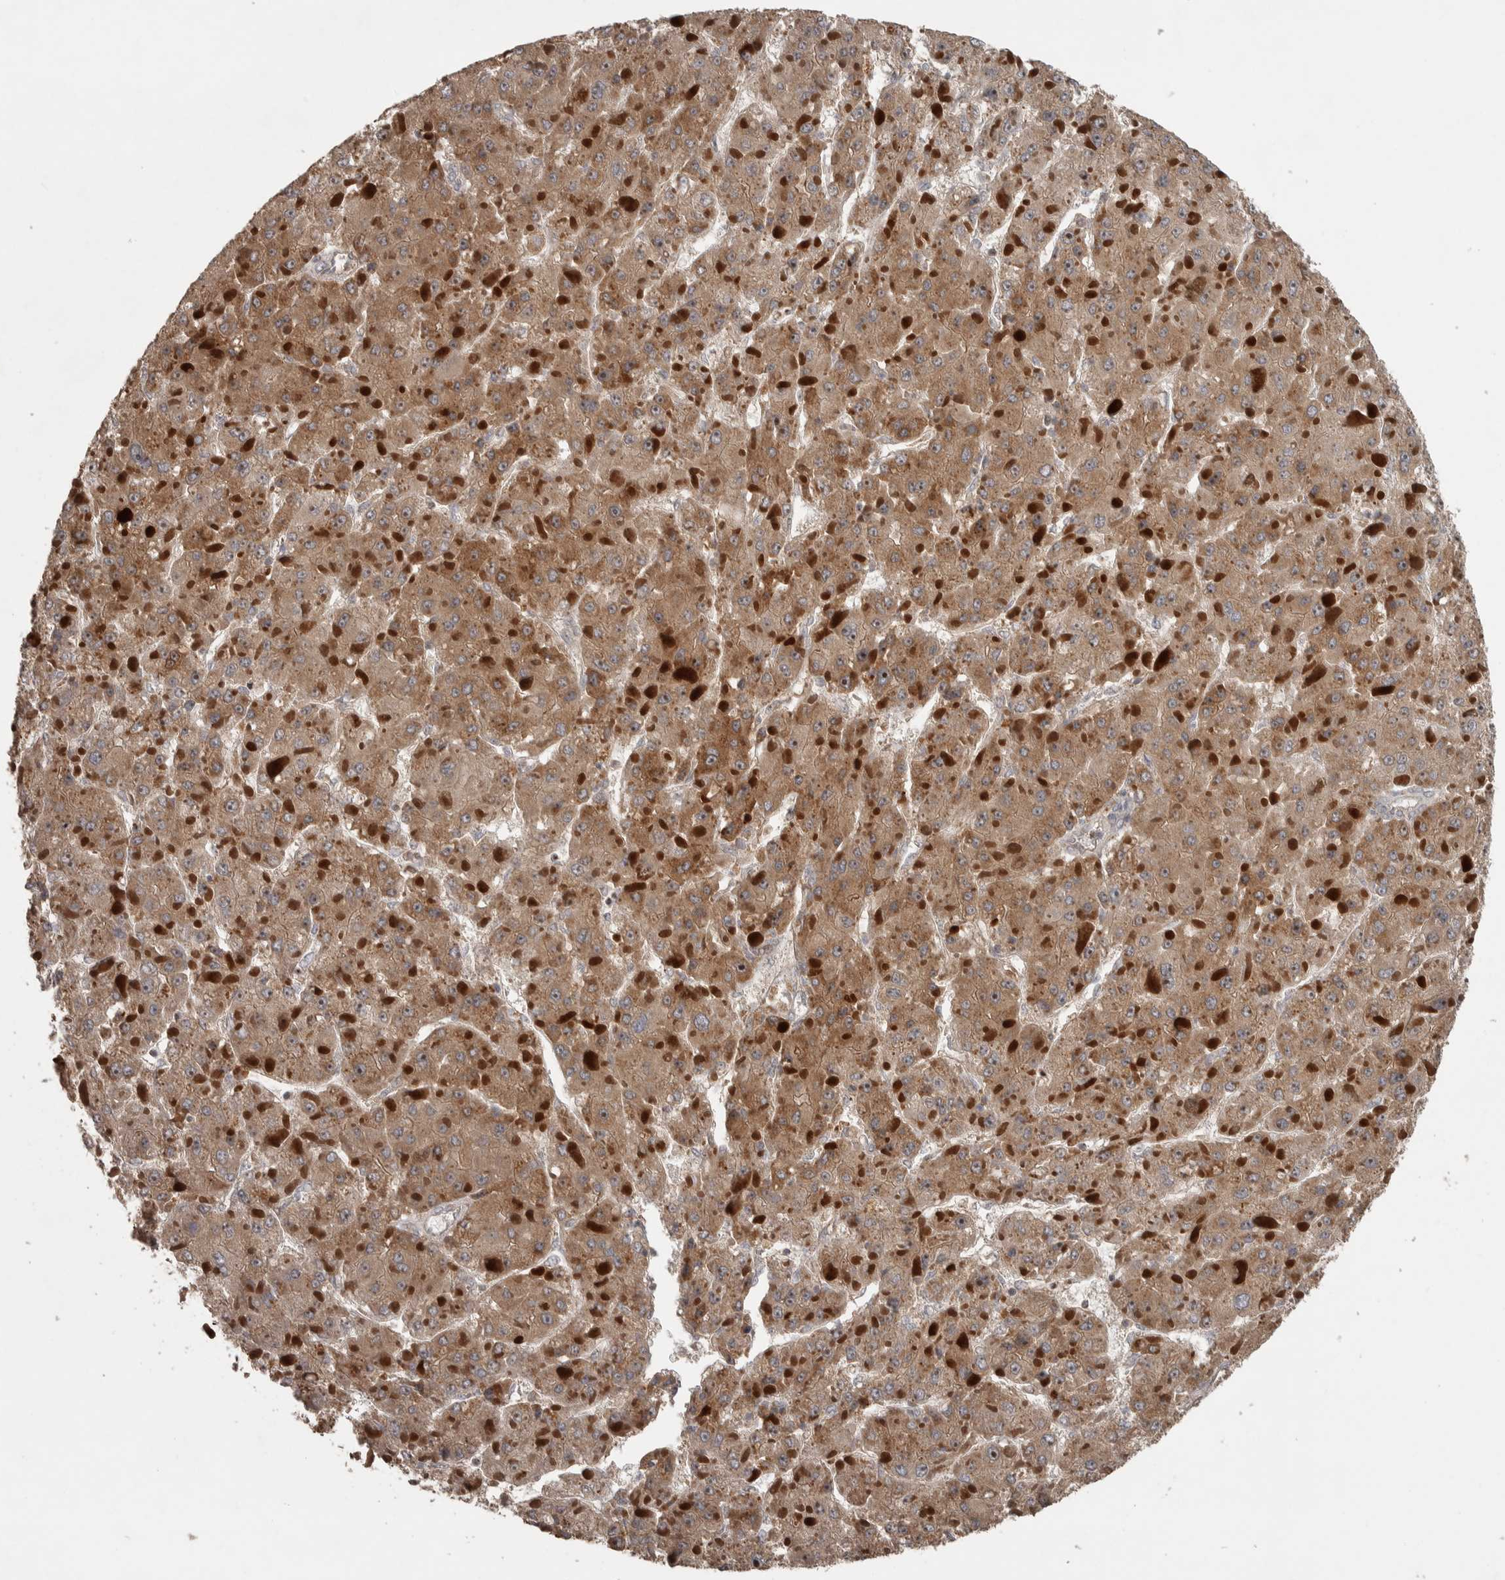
{"staining": {"intensity": "moderate", "quantity": ">75%", "location": "cytoplasmic/membranous"}, "tissue": "liver cancer", "cell_type": "Tumor cells", "image_type": "cancer", "snomed": [{"axis": "morphology", "description": "Carcinoma, Hepatocellular, NOS"}, {"axis": "topography", "description": "Liver"}], "caption": "The micrograph exhibits staining of liver cancer, revealing moderate cytoplasmic/membranous protein staining (brown color) within tumor cells. Nuclei are stained in blue.", "gene": "ERAL1", "patient": {"sex": "female", "age": 73}}